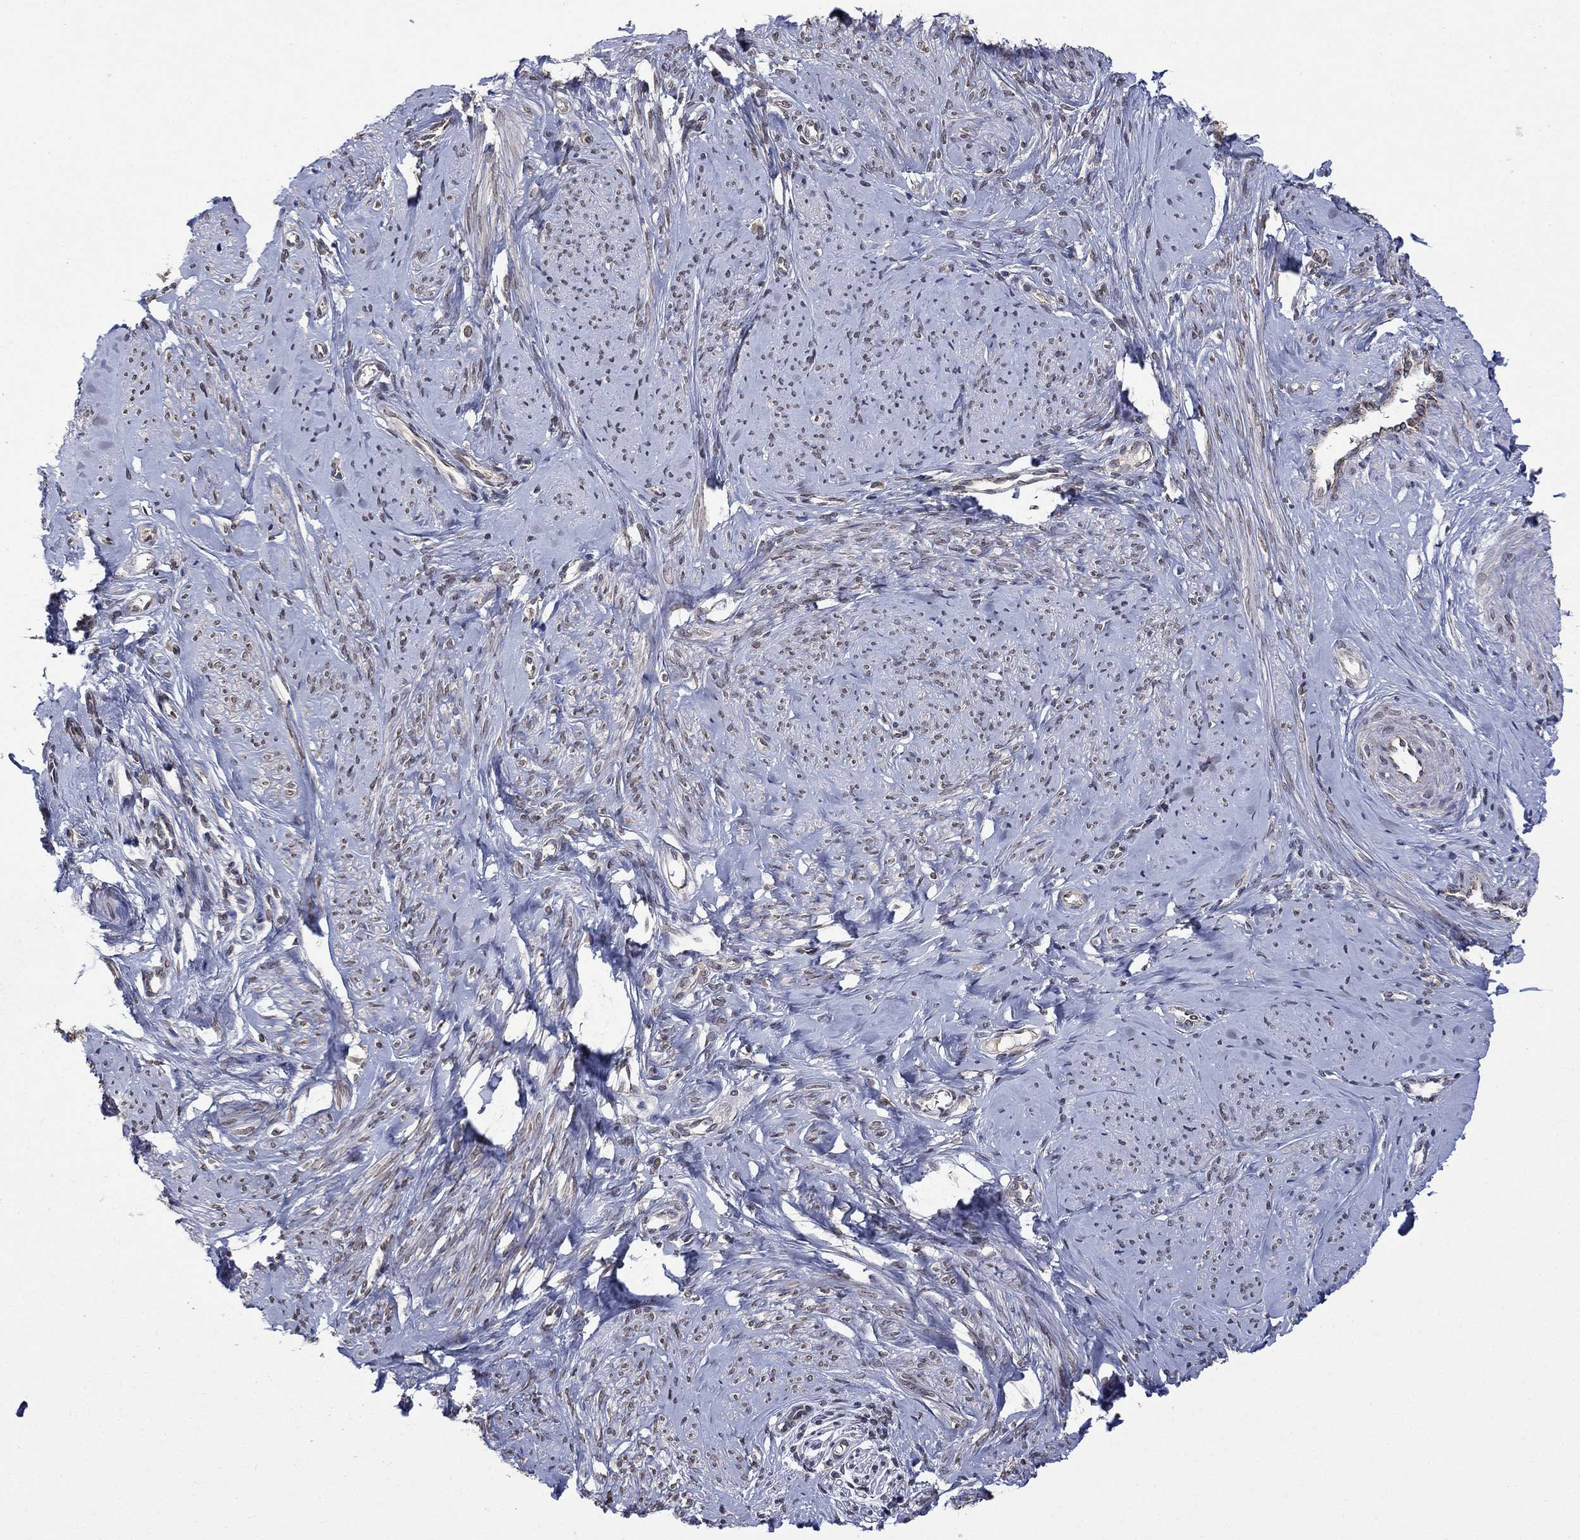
{"staining": {"intensity": "negative", "quantity": "none", "location": "none"}, "tissue": "smooth muscle", "cell_type": "Smooth muscle cells", "image_type": "normal", "snomed": [{"axis": "morphology", "description": "Normal tissue, NOS"}, {"axis": "topography", "description": "Smooth muscle"}], "caption": "There is no significant expression in smooth muscle cells of smooth muscle.", "gene": "EMC9", "patient": {"sex": "female", "age": 48}}